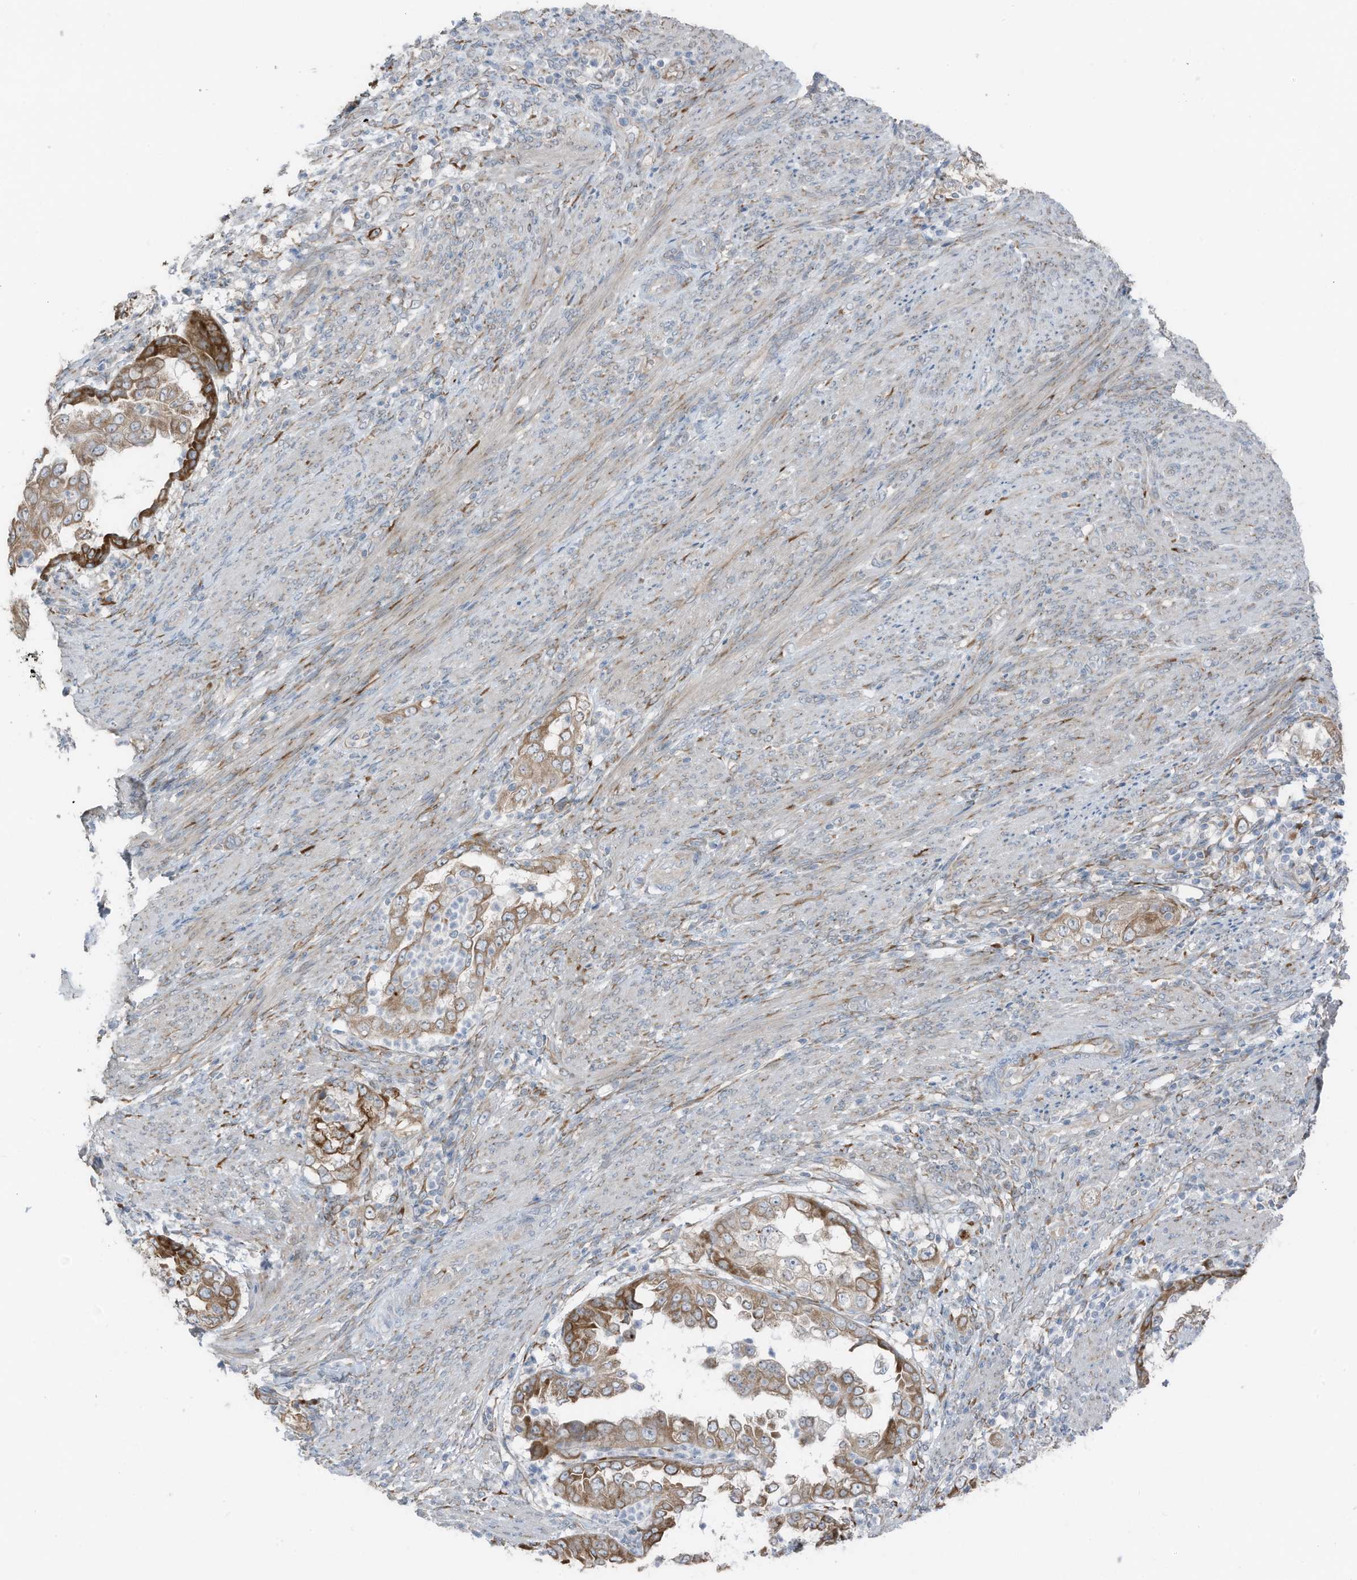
{"staining": {"intensity": "moderate", "quantity": ">75%", "location": "cytoplasmic/membranous"}, "tissue": "endometrial cancer", "cell_type": "Tumor cells", "image_type": "cancer", "snomed": [{"axis": "morphology", "description": "Adenocarcinoma, NOS"}, {"axis": "topography", "description": "Endometrium"}], "caption": "This histopathology image demonstrates adenocarcinoma (endometrial) stained with immunohistochemistry to label a protein in brown. The cytoplasmic/membranous of tumor cells show moderate positivity for the protein. Nuclei are counter-stained blue.", "gene": "ARHGEF33", "patient": {"sex": "female", "age": 85}}